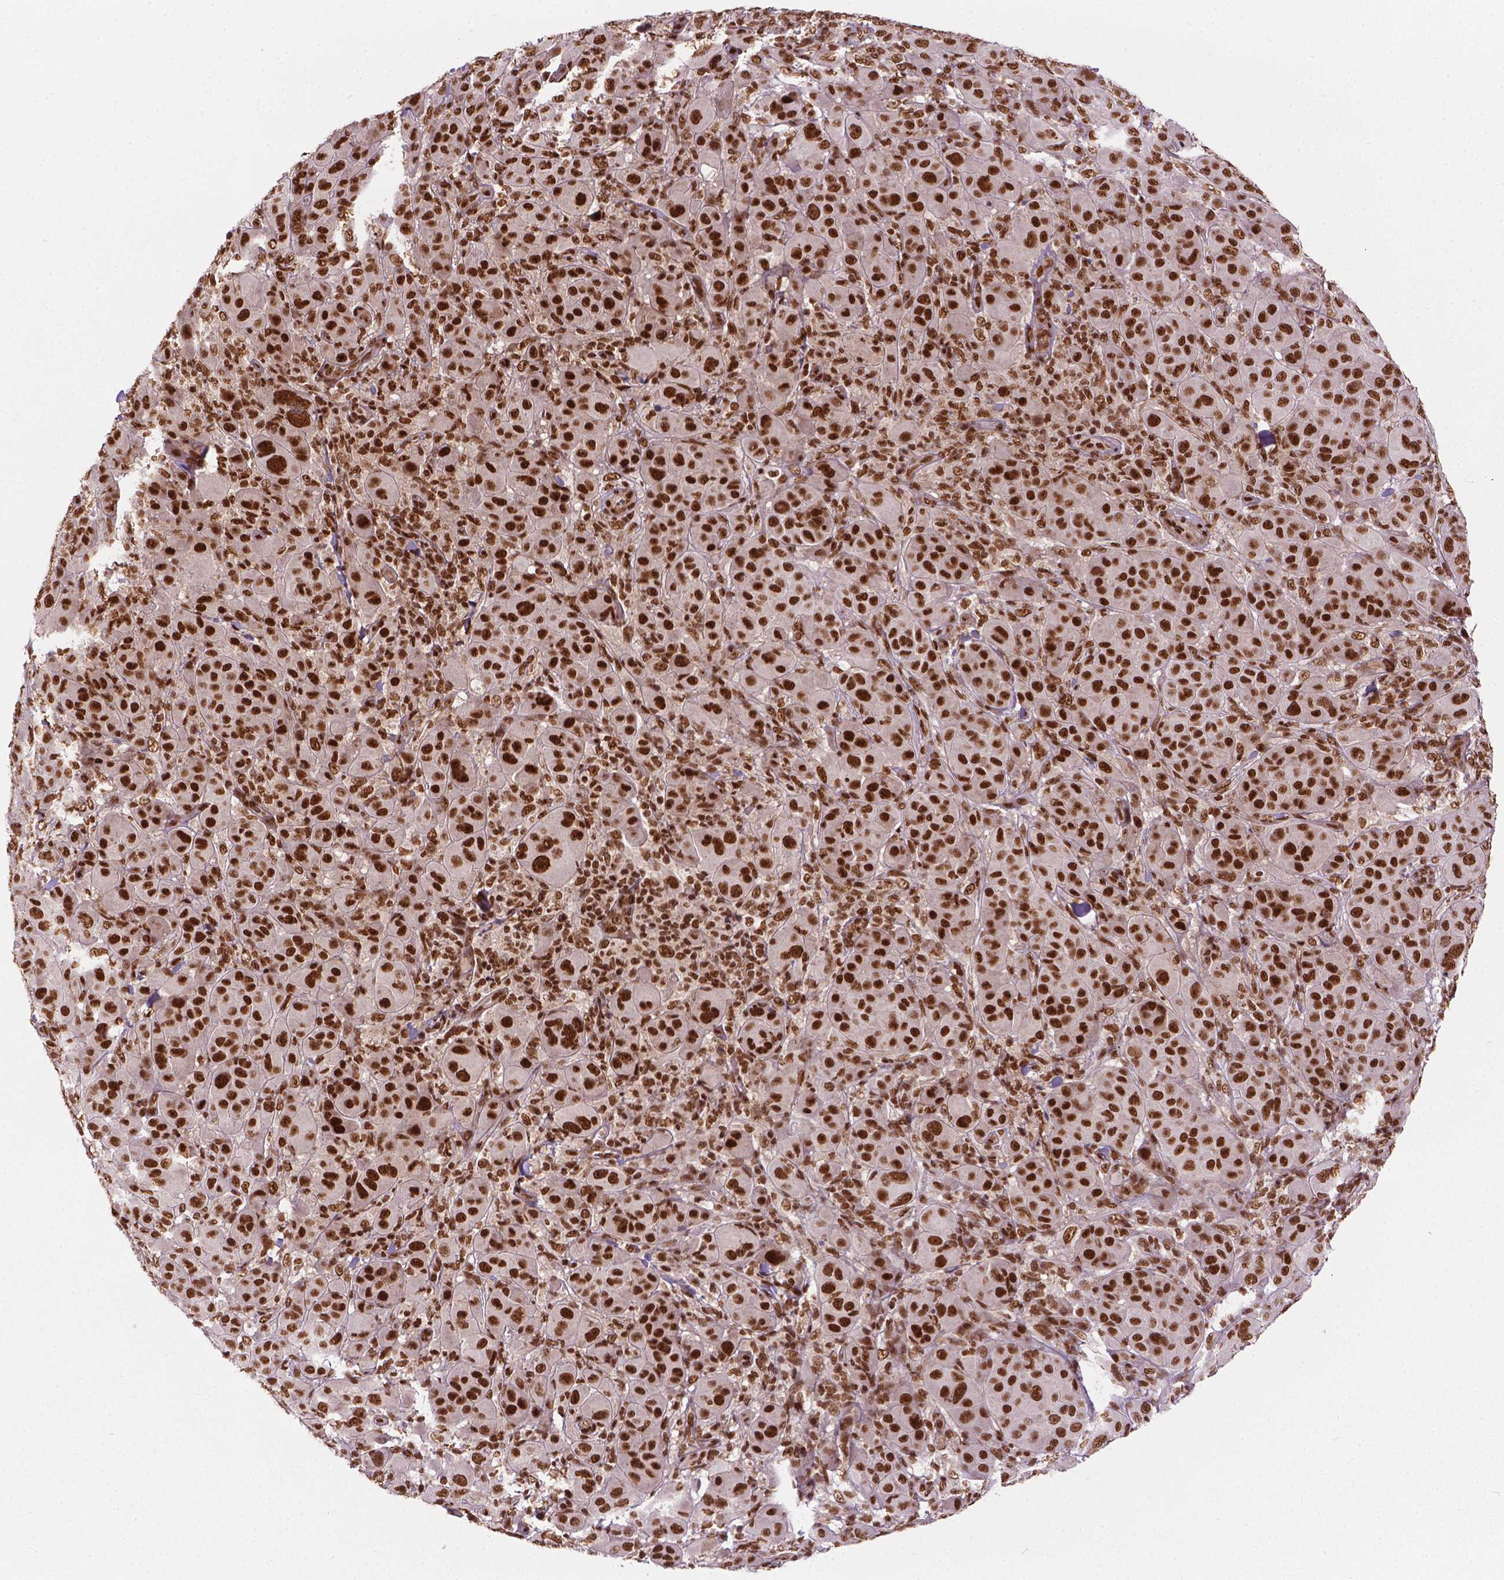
{"staining": {"intensity": "strong", "quantity": ">75%", "location": "nuclear"}, "tissue": "melanoma", "cell_type": "Tumor cells", "image_type": "cancer", "snomed": [{"axis": "morphology", "description": "Malignant melanoma, NOS"}, {"axis": "topography", "description": "Skin"}], "caption": "Protein staining of malignant melanoma tissue shows strong nuclear staining in about >75% of tumor cells.", "gene": "SIRT6", "patient": {"sex": "female", "age": 87}}